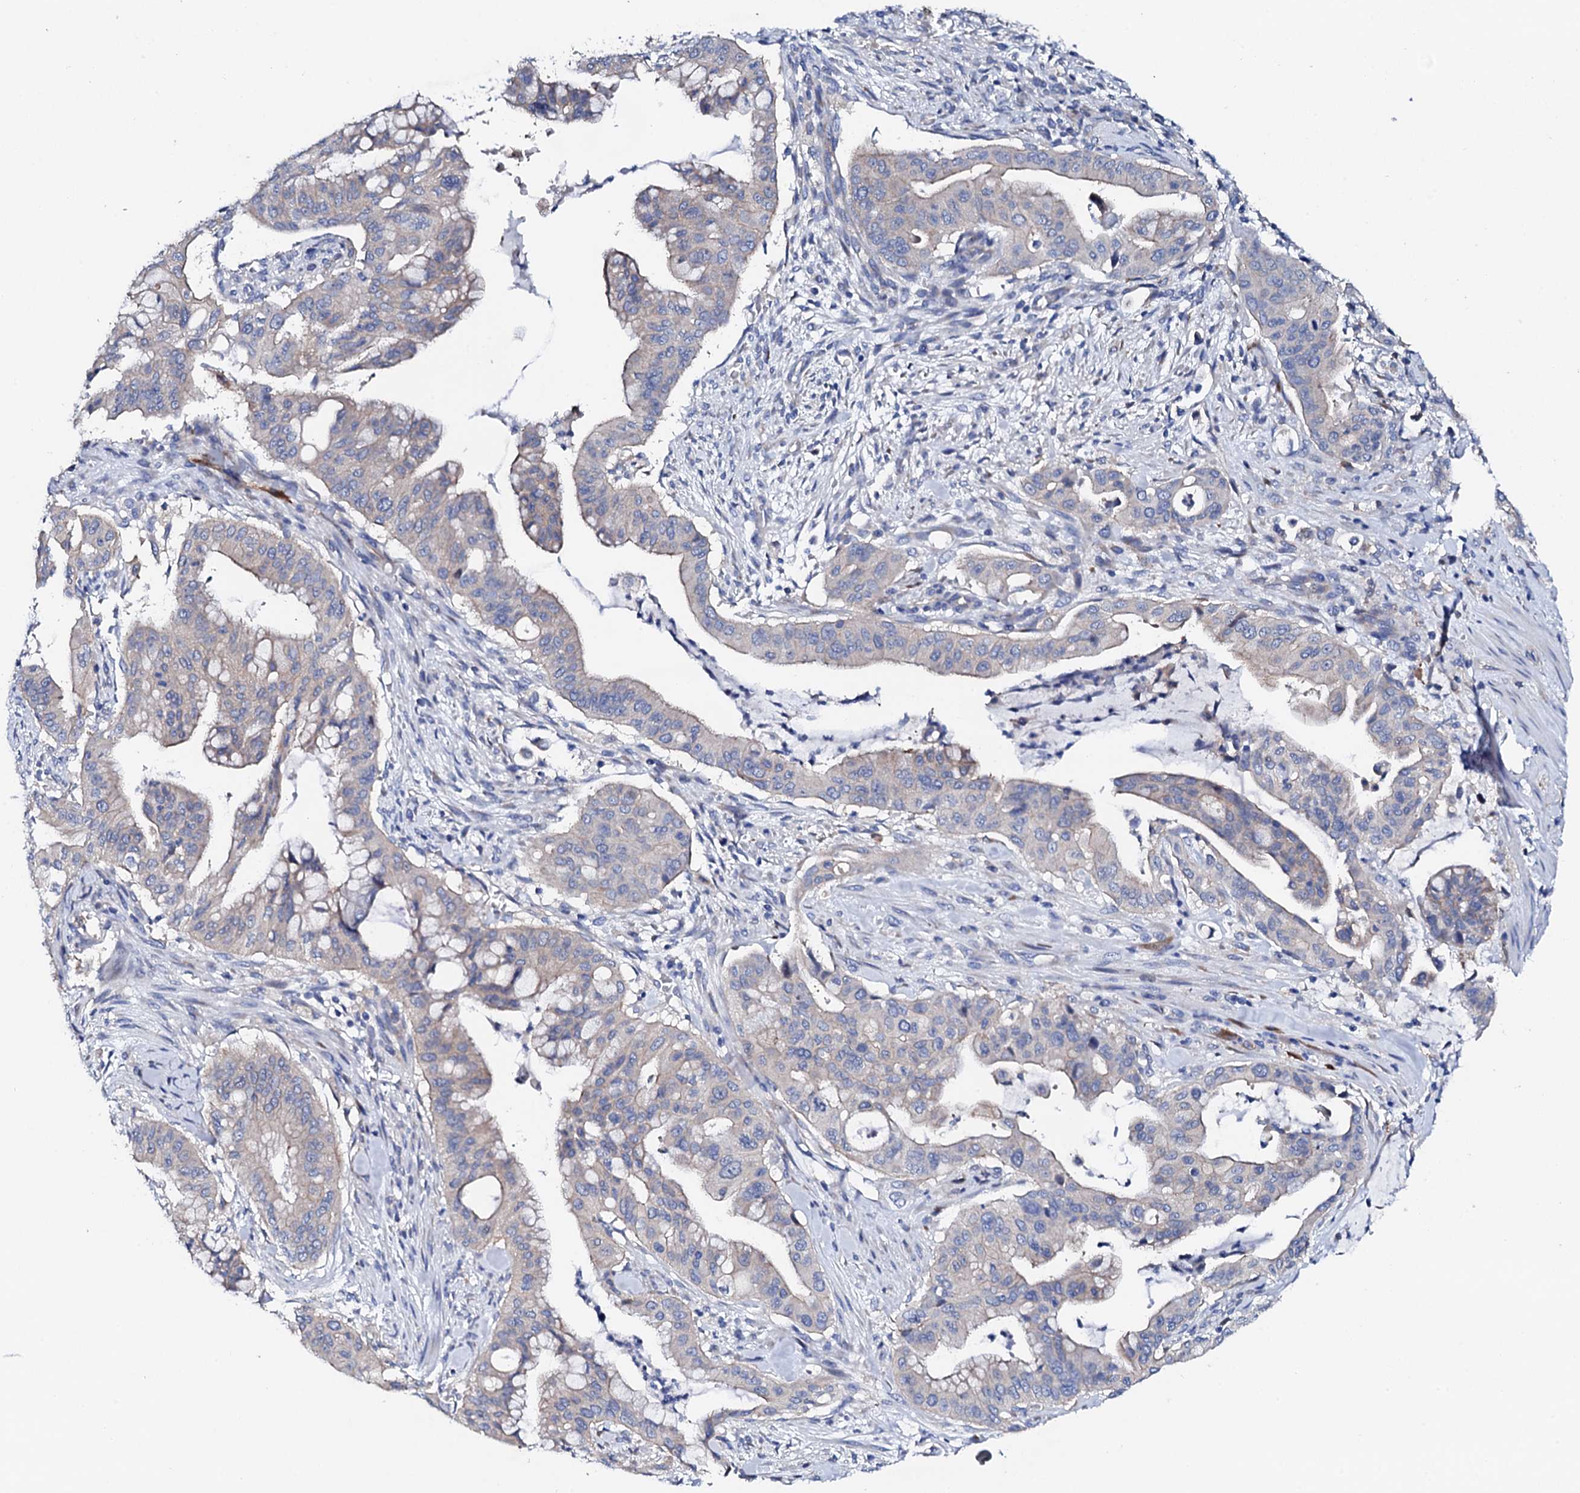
{"staining": {"intensity": "negative", "quantity": "none", "location": "none"}, "tissue": "pancreatic cancer", "cell_type": "Tumor cells", "image_type": "cancer", "snomed": [{"axis": "morphology", "description": "Adenocarcinoma, NOS"}, {"axis": "topography", "description": "Pancreas"}], "caption": "There is no significant staining in tumor cells of pancreatic cancer (adenocarcinoma).", "gene": "TRDN", "patient": {"sex": "male", "age": 46}}